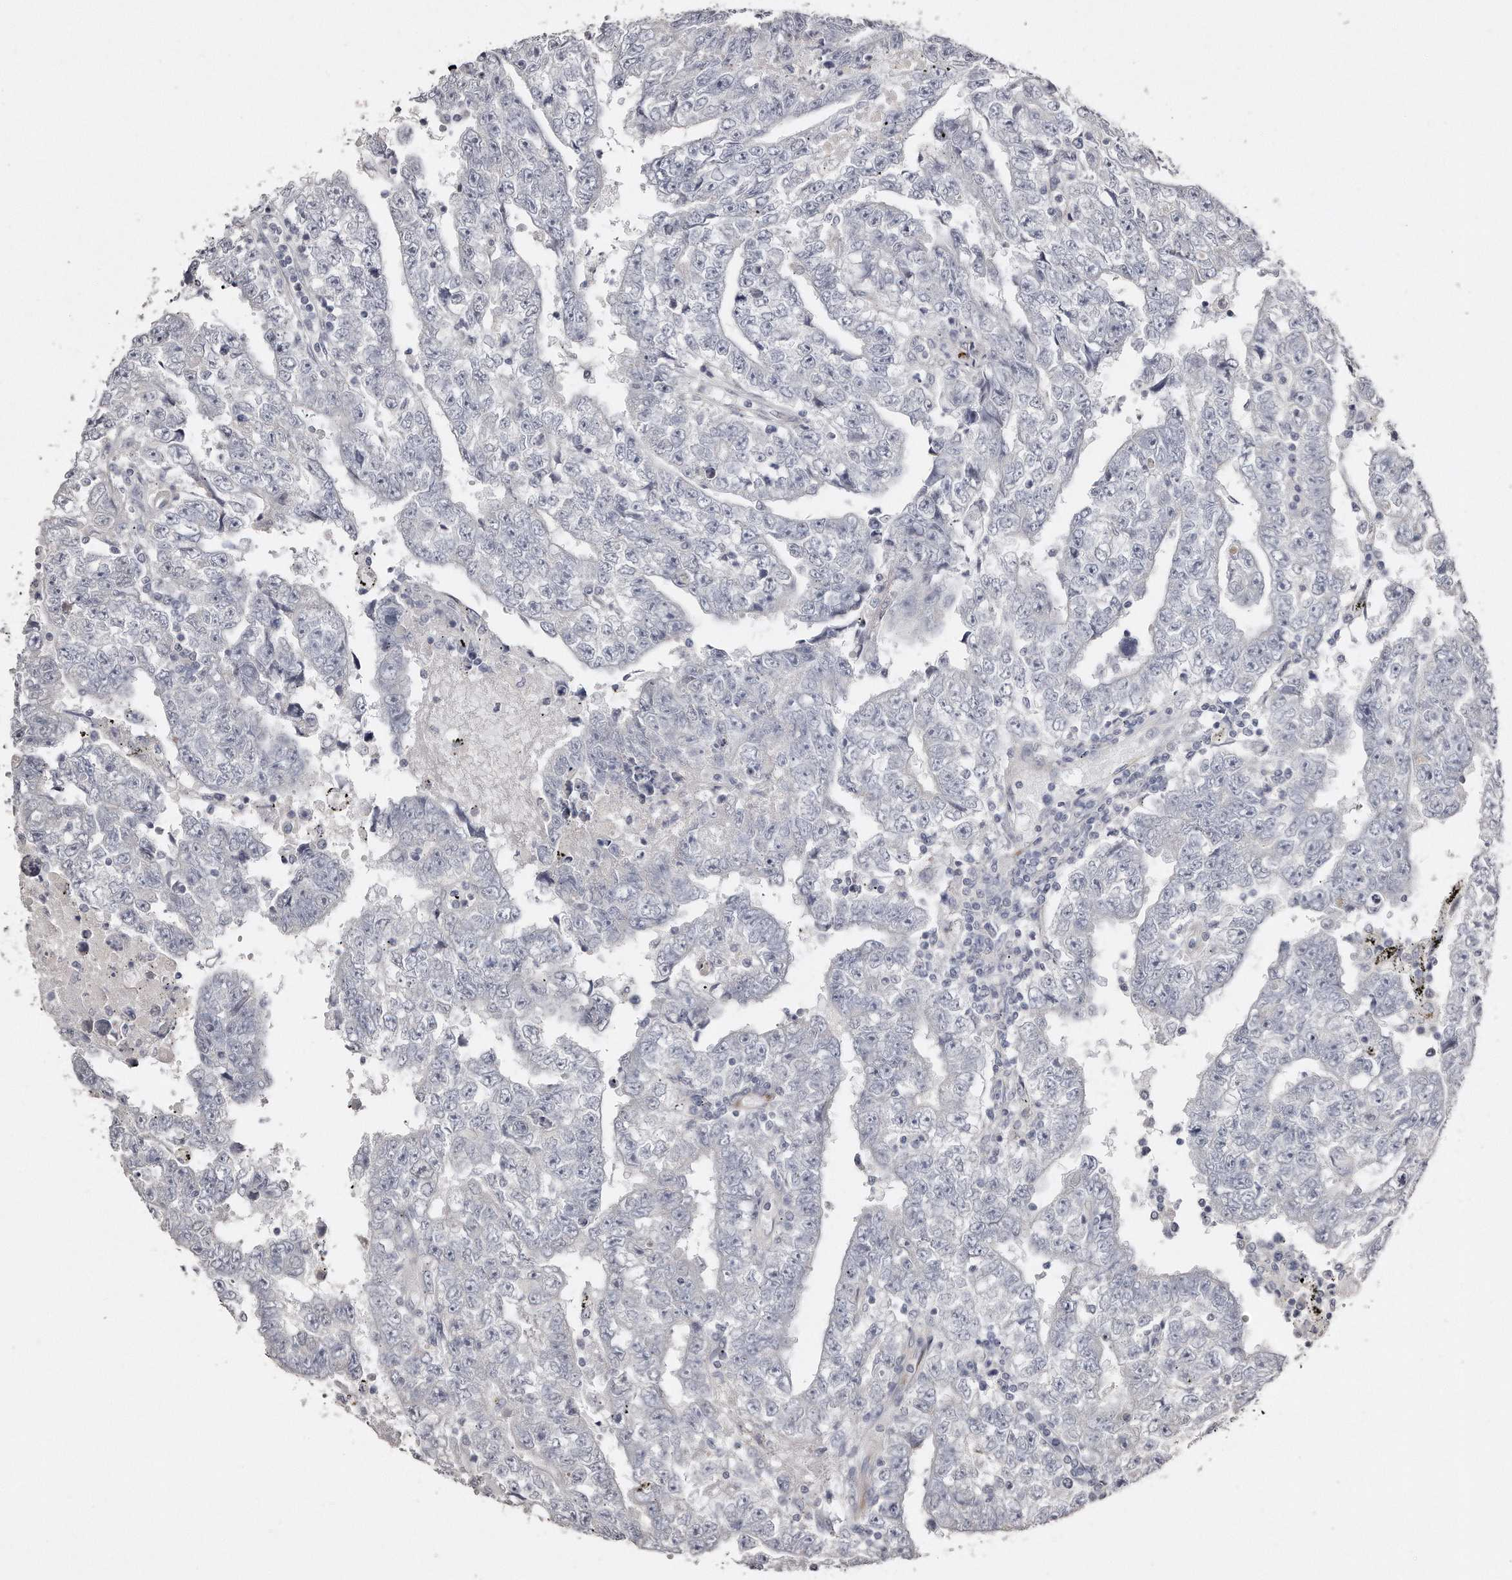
{"staining": {"intensity": "negative", "quantity": "none", "location": "none"}, "tissue": "testis cancer", "cell_type": "Tumor cells", "image_type": "cancer", "snomed": [{"axis": "morphology", "description": "Carcinoma, Embryonal, NOS"}, {"axis": "topography", "description": "Testis"}], "caption": "Immunohistochemistry of testis cancer (embryonal carcinoma) shows no staining in tumor cells.", "gene": "LMOD1", "patient": {"sex": "male", "age": 25}}